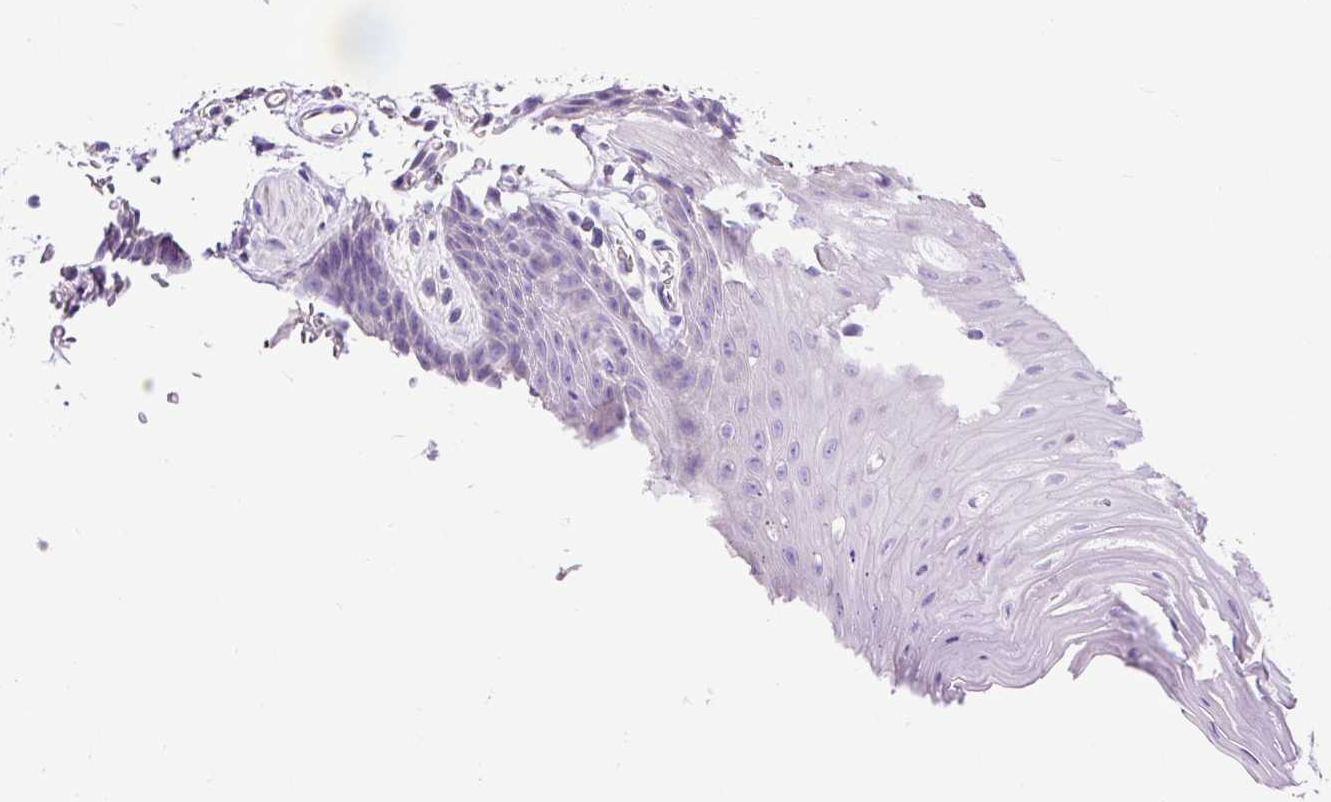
{"staining": {"intensity": "negative", "quantity": "none", "location": "none"}, "tissue": "oral mucosa", "cell_type": "Squamous epithelial cells", "image_type": "normal", "snomed": [{"axis": "morphology", "description": "Normal tissue, NOS"}, {"axis": "topography", "description": "Oral tissue"}, {"axis": "topography", "description": "Tounge, NOS"}], "caption": "DAB immunohistochemical staining of benign human oral mucosa shows no significant expression in squamous epithelial cells. (DAB (3,3'-diaminobenzidine) immunohistochemistry (IHC) visualized using brightfield microscopy, high magnification).", "gene": "PDIA2", "patient": {"sex": "female", "age": 59}}